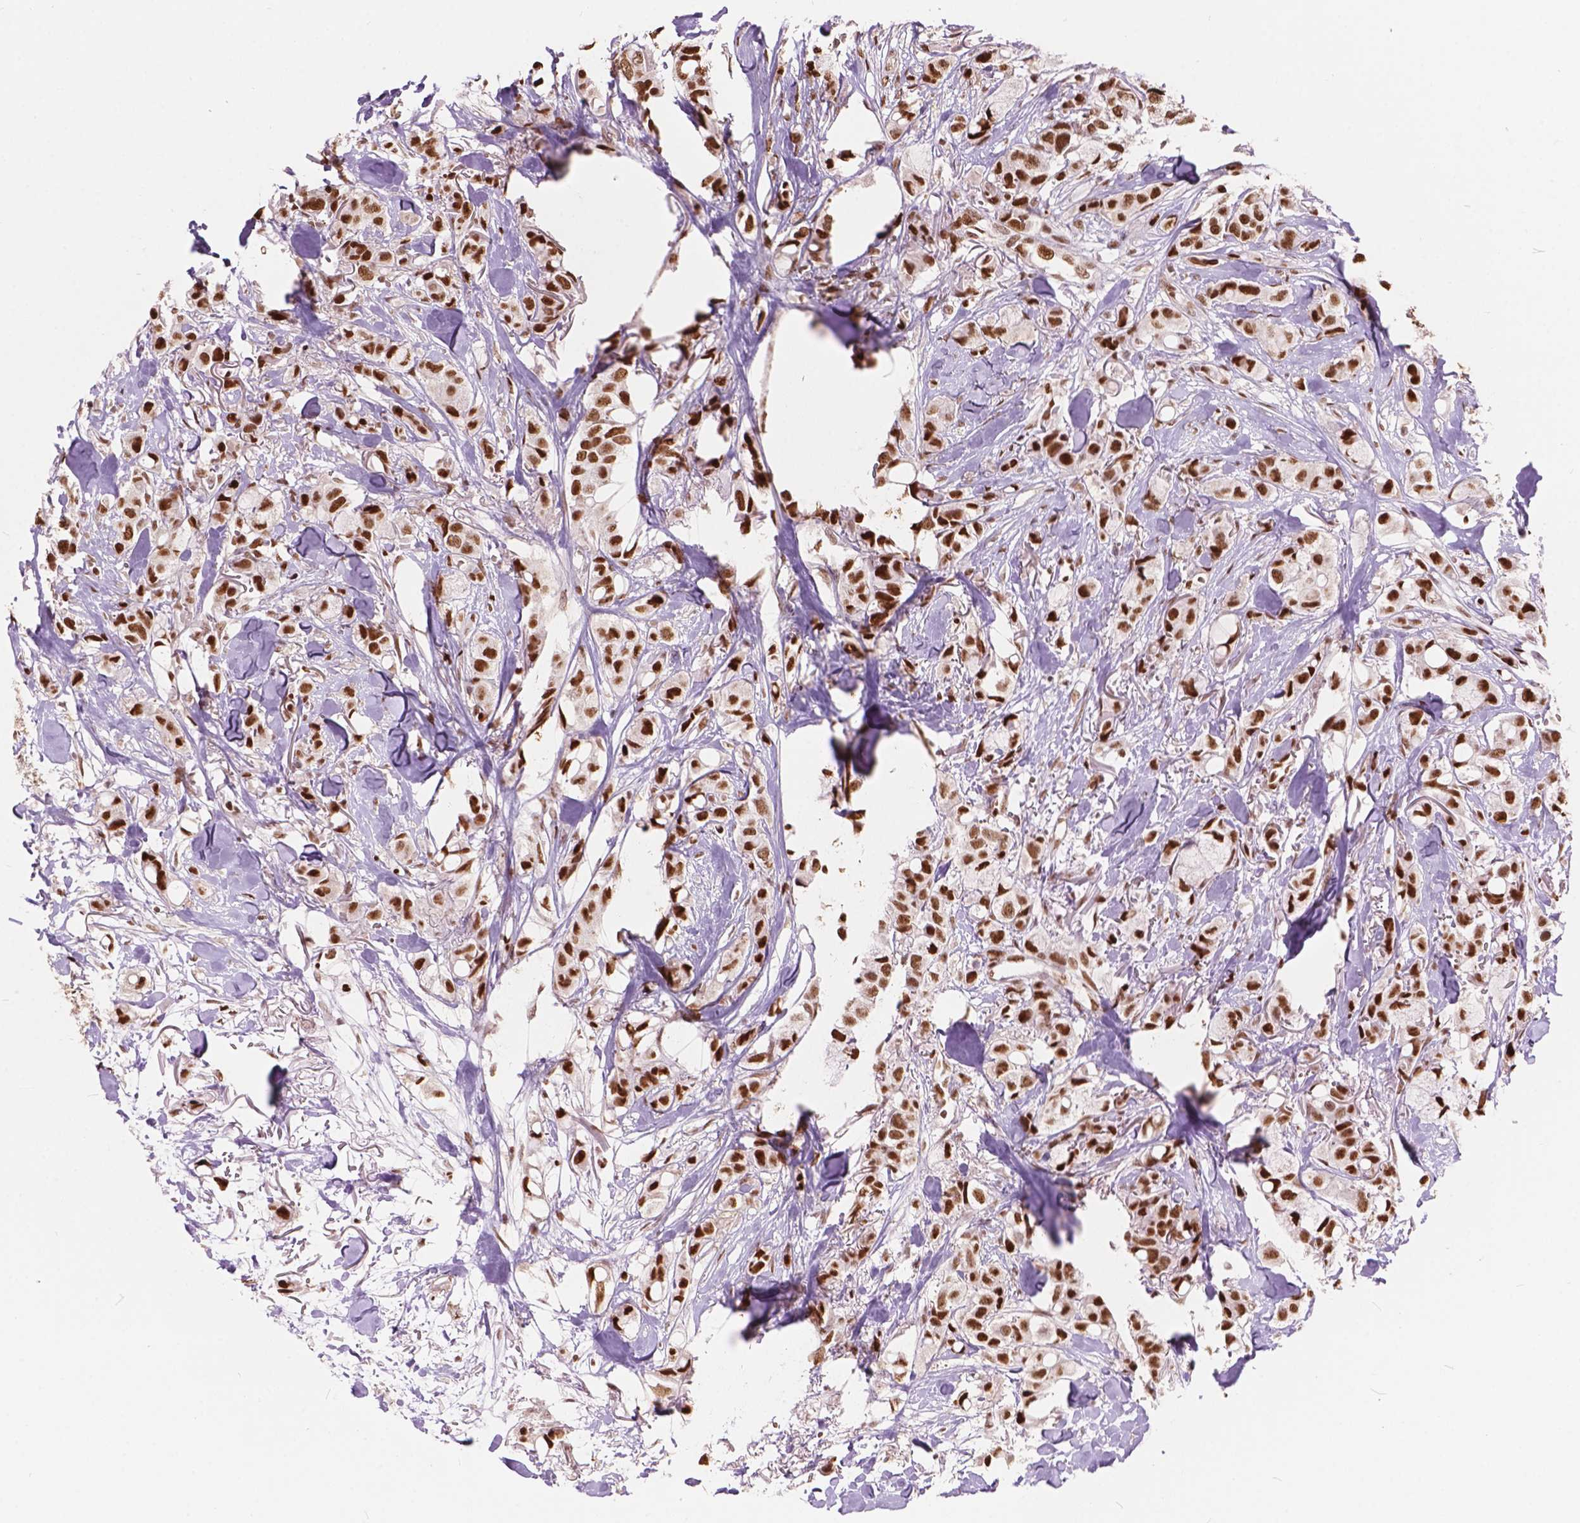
{"staining": {"intensity": "strong", "quantity": ">75%", "location": "nuclear"}, "tissue": "breast cancer", "cell_type": "Tumor cells", "image_type": "cancer", "snomed": [{"axis": "morphology", "description": "Duct carcinoma"}, {"axis": "topography", "description": "Breast"}], "caption": "The image demonstrates staining of breast cancer (invasive ductal carcinoma), revealing strong nuclear protein positivity (brown color) within tumor cells.", "gene": "ANP32B", "patient": {"sex": "female", "age": 85}}